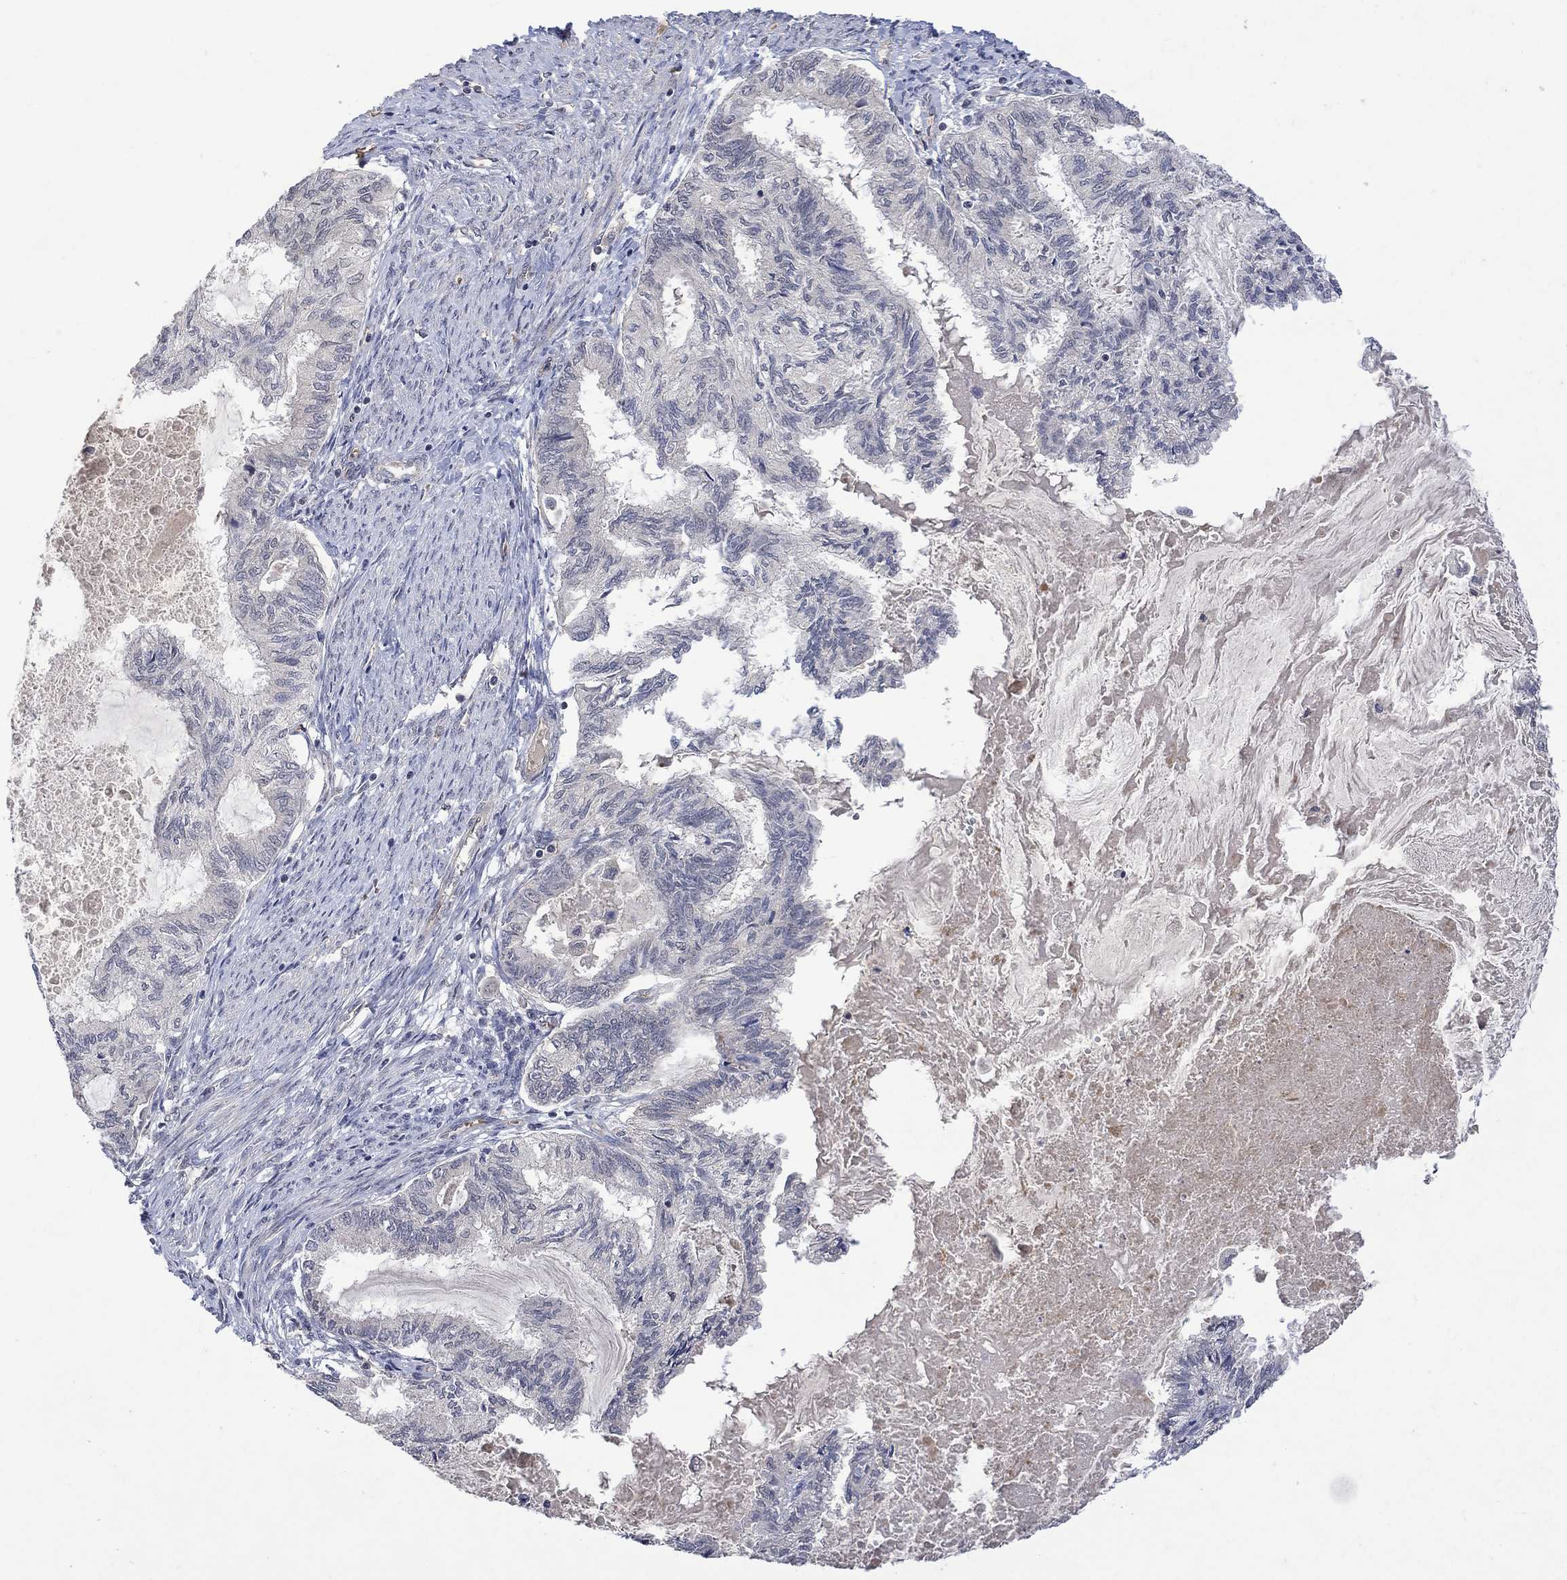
{"staining": {"intensity": "negative", "quantity": "none", "location": "none"}, "tissue": "endometrial cancer", "cell_type": "Tumor cells", "image_type": "cancer", "snomed": [{"axis": "morphology", "description": "Adenocarcinoma, NOS"}, {"axis": "topography", "description": "Endometrium"}], "caption": "Tumor cells show no significant protein positivity in endometrial cancer. The staining is performed using DAB (3,3'-diaminobenzidine) brown chromogen with nuclei counter-stained in using hematoxylin.", "gene": "GRIN2D", "patient": {"sex": "female", "age": 86}}